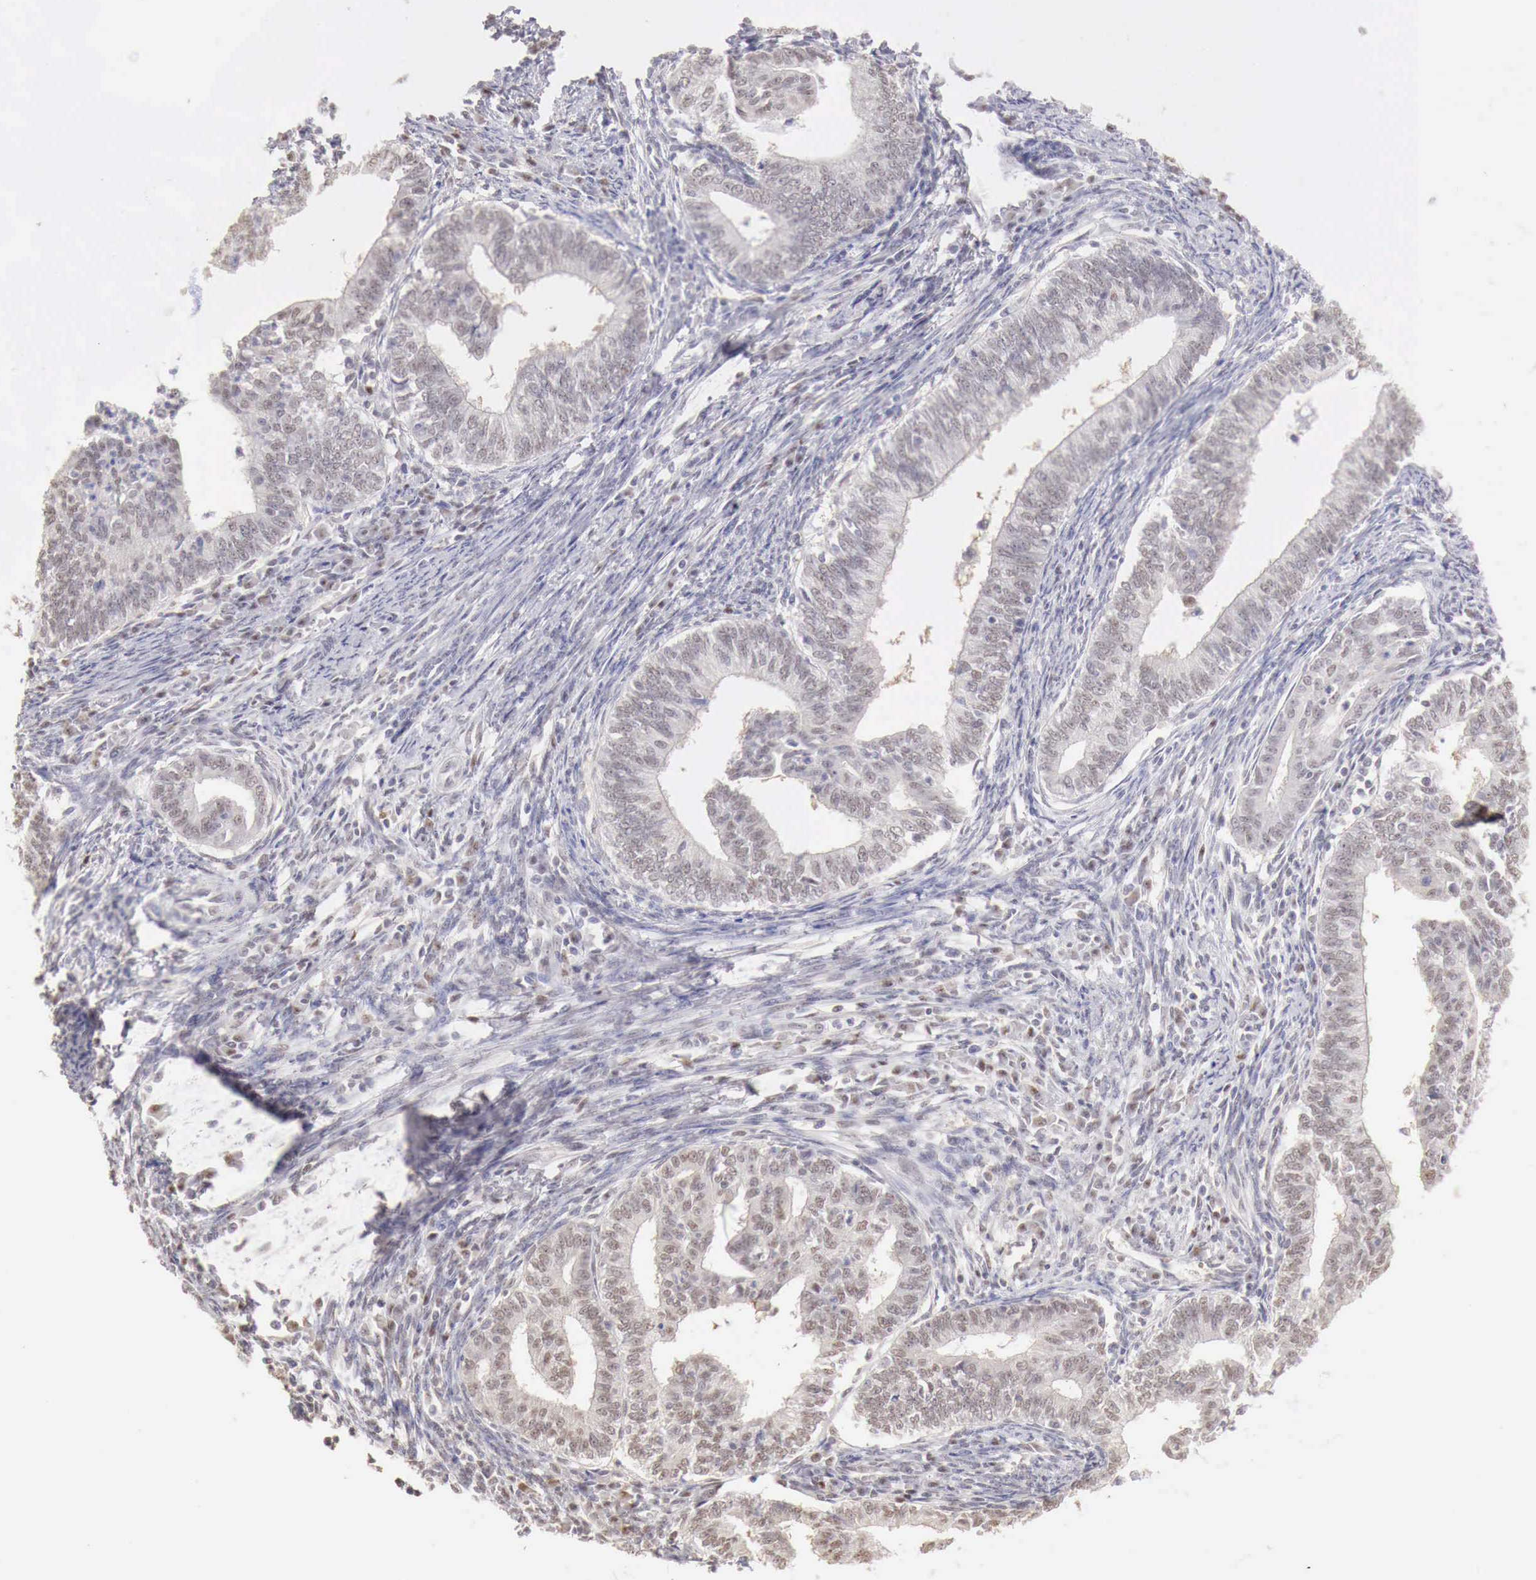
{"staining": {"intensity": "negative", "quantity": "none", "location": "none"}, "tissue": "endometrial cancer", "cell_type": "Tumor cells", "image_type": "cancer", "snomed": [{"axis": "morphology", "description": "Adenocarcinoma, NOS"}, {"axis": "topography", "description": "Endometrium"}], "caption": "Endometrial cancer (adenocarcinoma) stained for a protein using immunohistochemistry (IHC) displays no staining tumor cells.", "gene": "UBA1", "patient": {"sex": "female", "age": 66}}